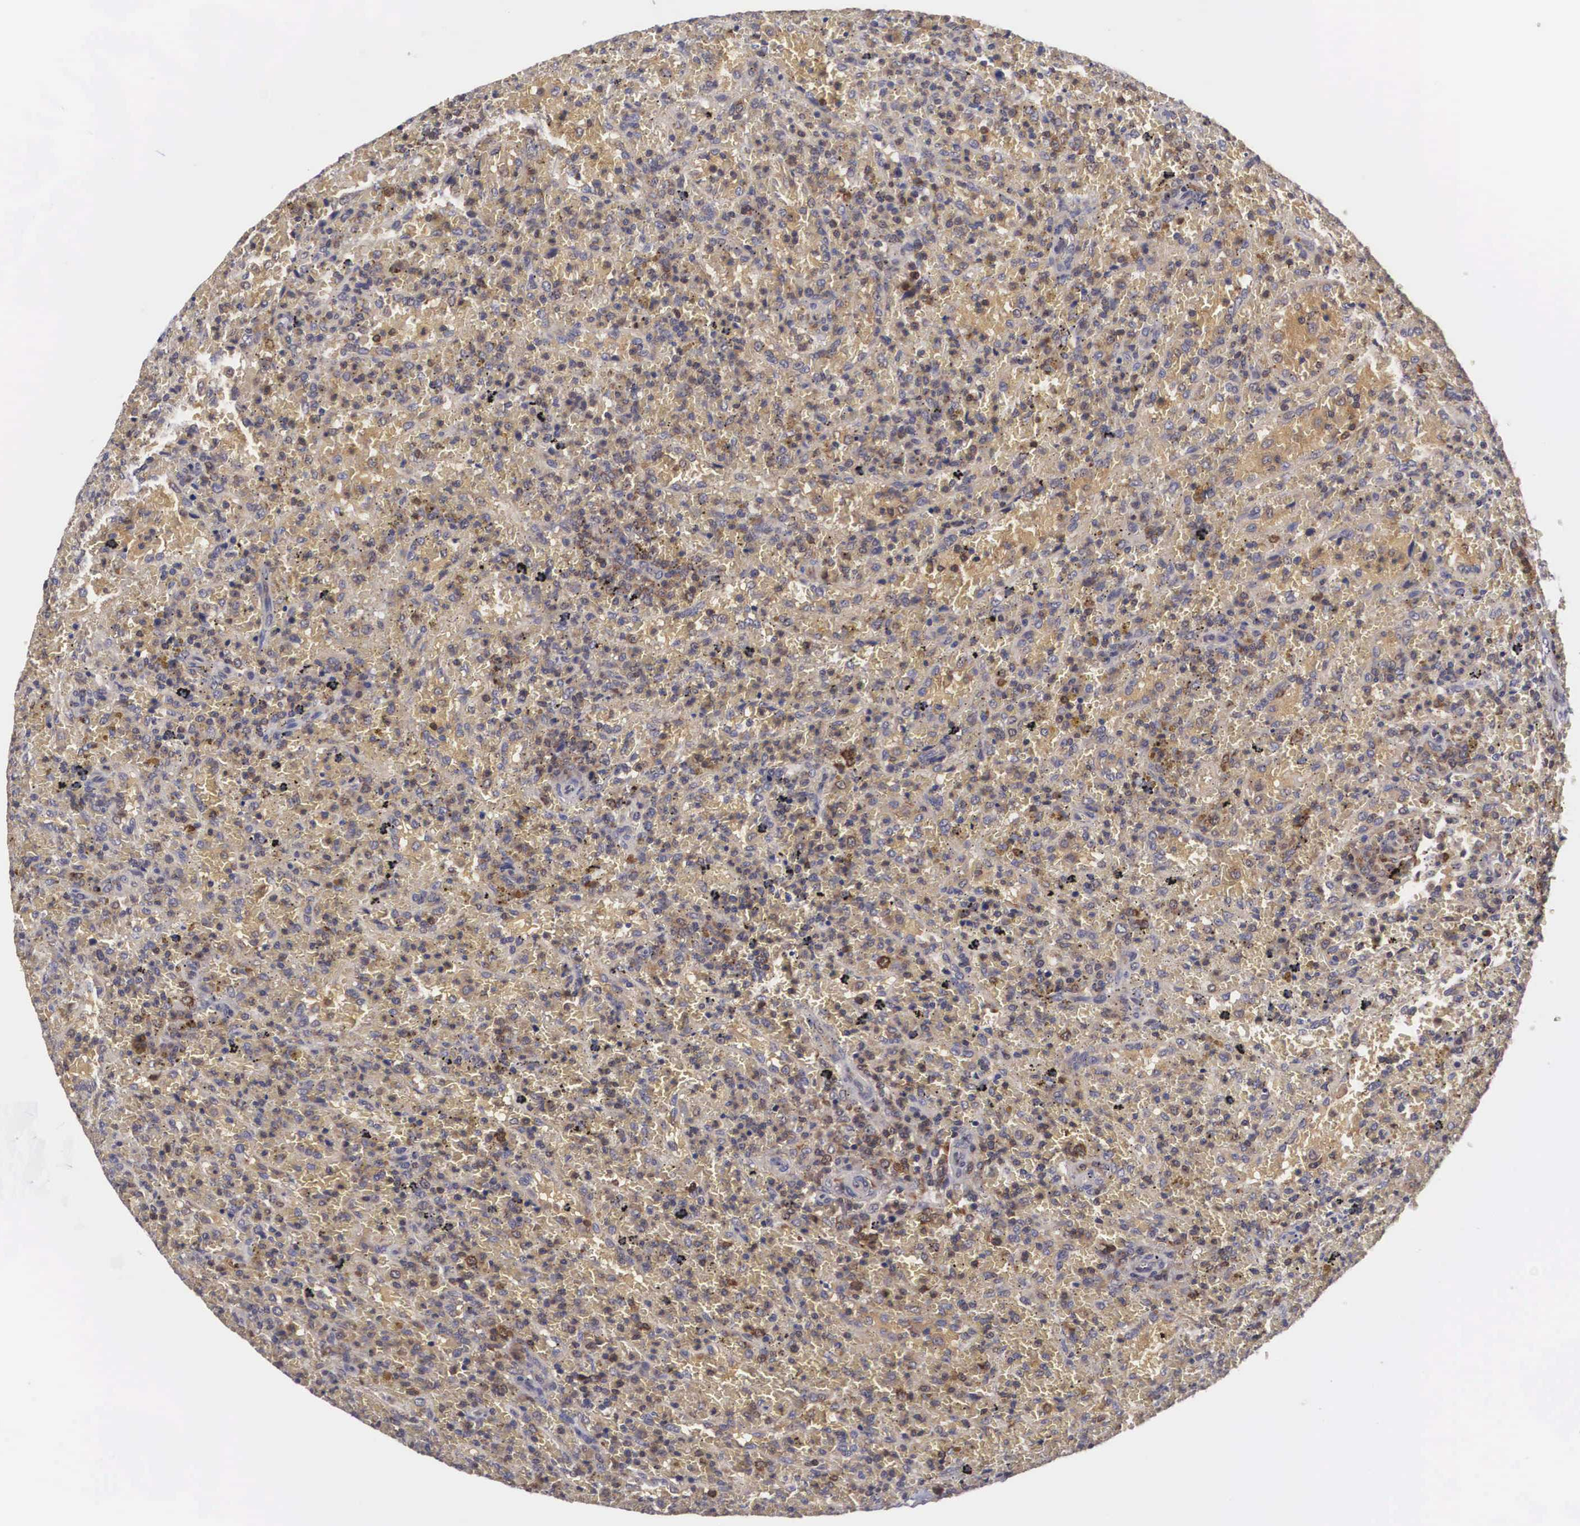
{"staining": {"intensity": "weak", "quantity": ">75%", "location": "cytoplasmic/membranous"}, "tissue": "lymphoma", "cell_type": "Tumor cells", "image_type": "cancer", "snomed": [{"axis": "morphology", "description": "Malignant lymphoma, non-Hodgkin's type, High grade"}, {"axis": "topography", "description": "Spleen"}, {"axis": "topography", "description": "Lymph node"}], "caption": "A brown stain highlights weak cytoplasmic/membranous expression of a protein in malignant lymphoma, non-Hodgkin's type (high-grade) tumor cells. The protein is stained brown, and the nuclei are stained in blue (DAB IHC with brightfield microscopy, high magnification).", "gene": "ADSL", "patient": {"sex": "female", "age": 70}}